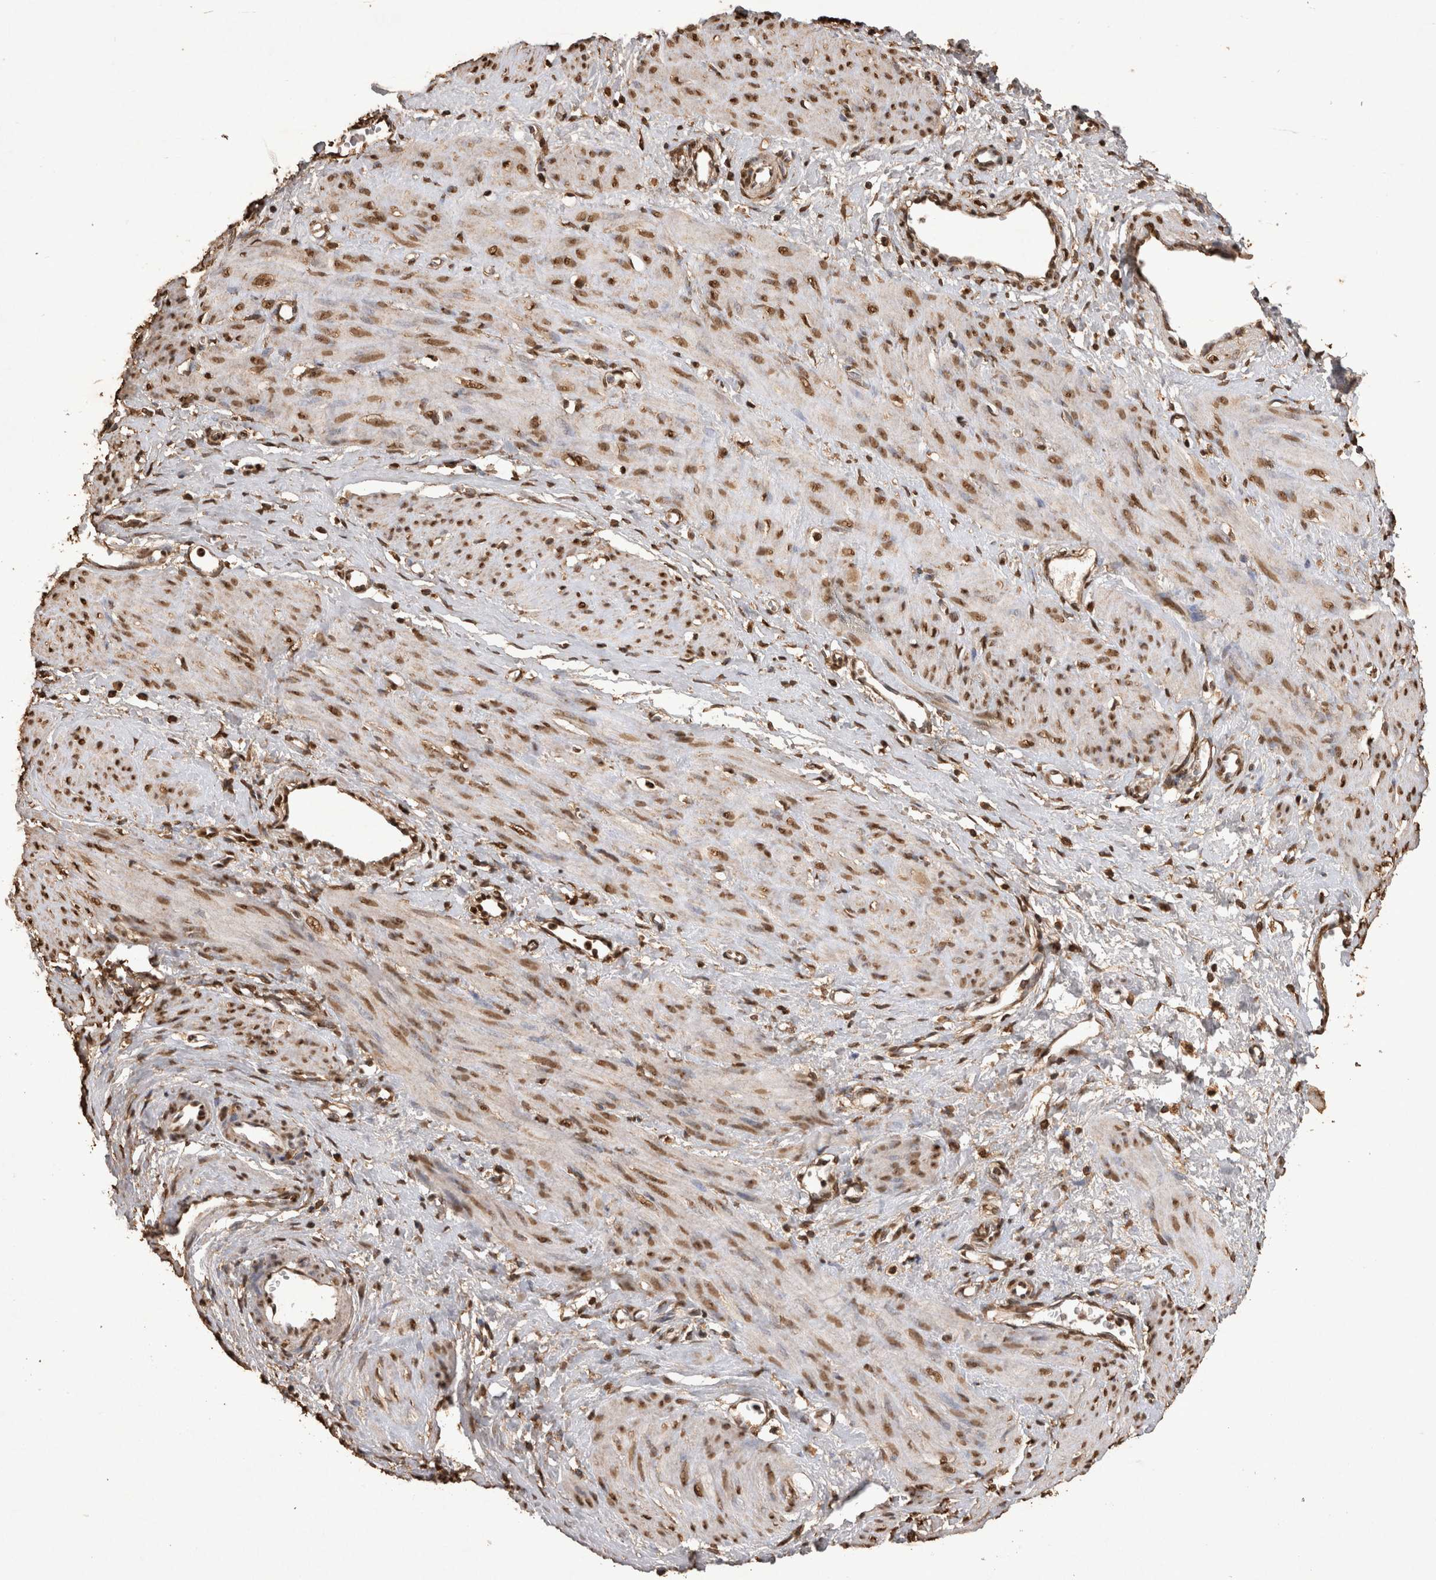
{"staining": {"intensity": "moderate", "quantity": ">75%", "location": "nuclear"}, "tissue": "smooth muscle", "cell_type": "Smooth muscle cells", "image_type": "normal", "snomed": [{"axis": "morphology", "description": "Normal tissue, NOS"}, {"axis": "topography", "description": "Endometrium"}], "caption": "IHC staining of unremarkable smooth muscle, which exhibits medium levels of moderate nuclear expression in about >75% of smooth muscle cells indicating moderate nuclear protein expression. The staining was performed using DAB (3,3'-diaminobenzidine) (brown) for protein detection and nuclei were counterstained in hematoxylin (blue).", "gene": "OAS2", "patient": {"sex": "female", "age": 33}}